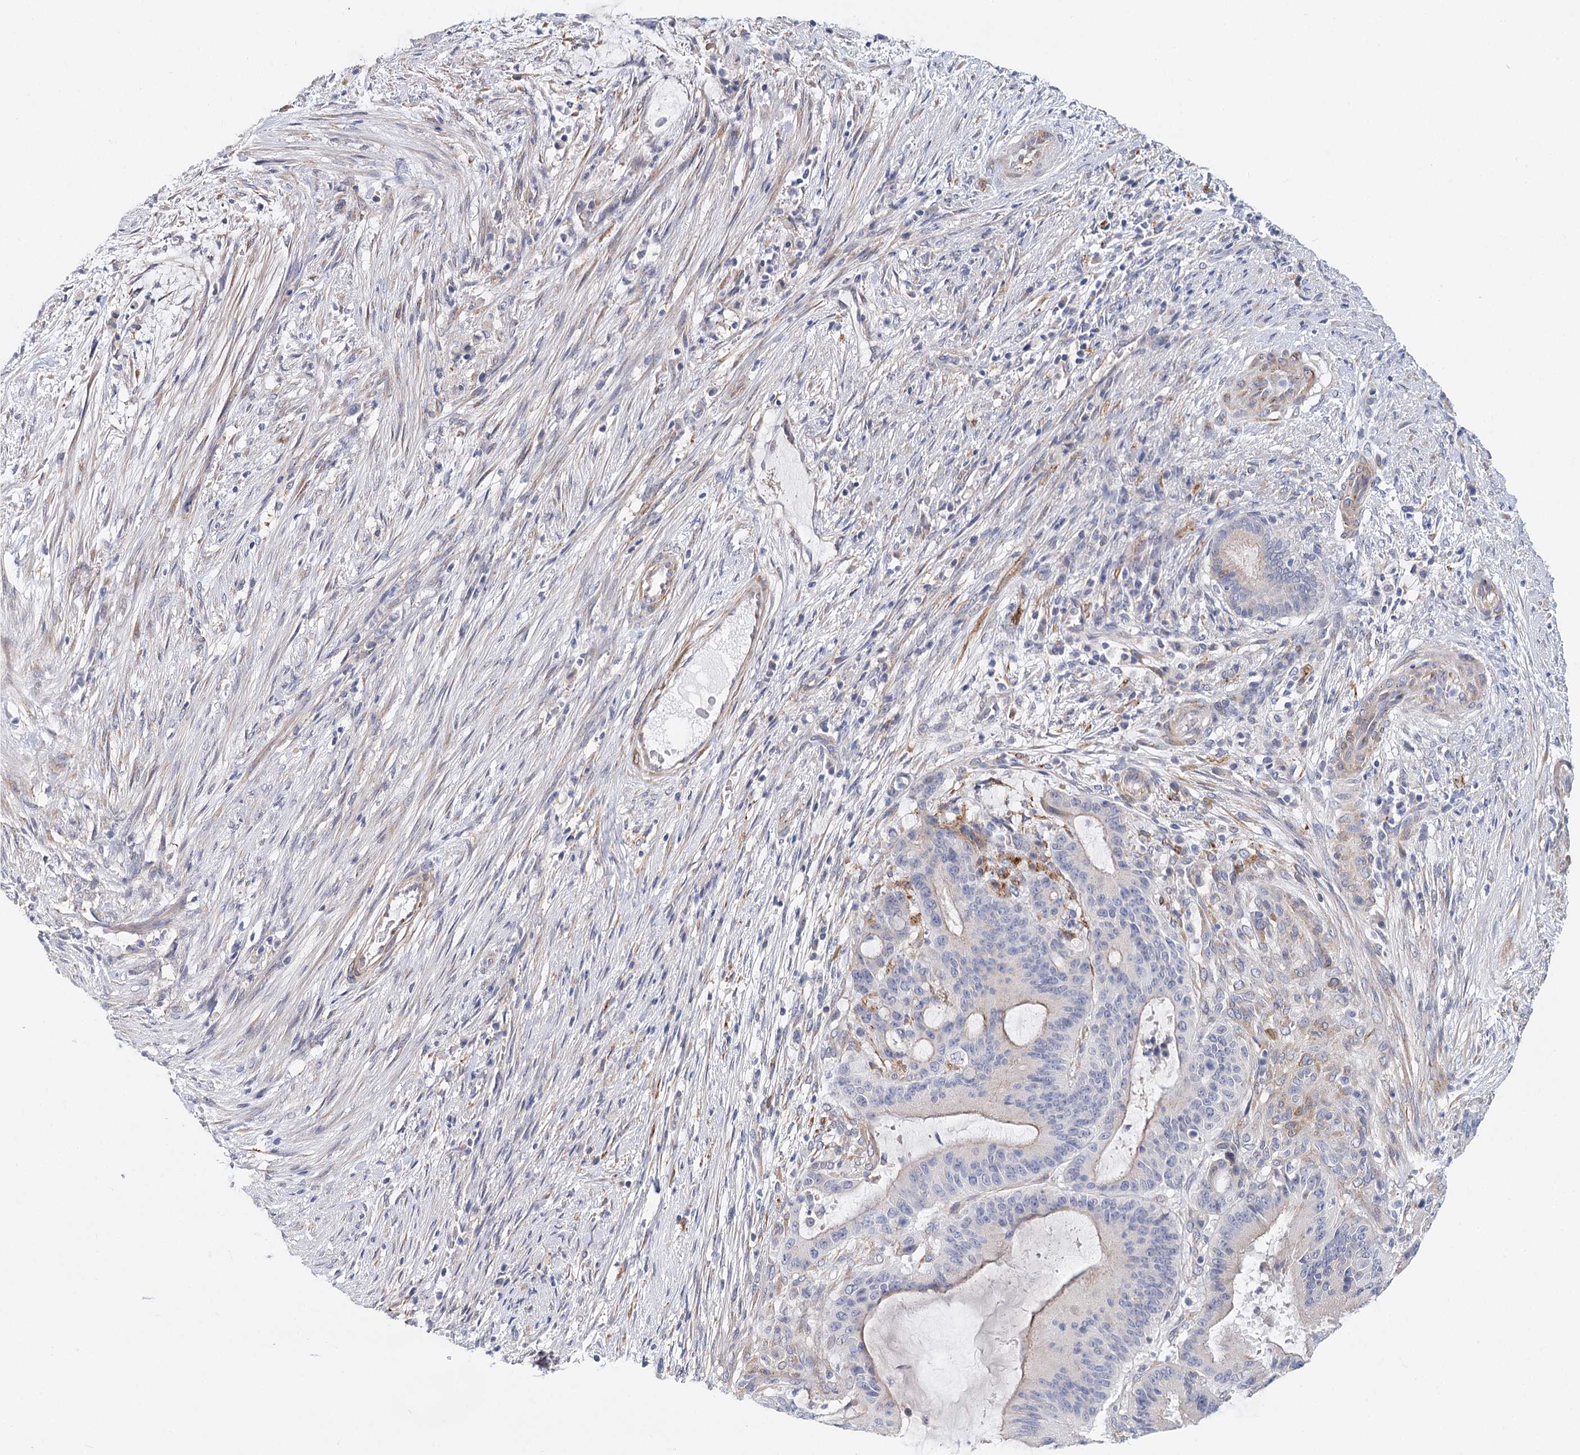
{"staining": {"intensity": "weak", "quantity": "<25%", "location": "cytoplasmic/membranous"}, "tissue": "liver cancer", "cell_type": "Tumor cells", "image_type": "cancer", "snomed": [{"axis": "morphology", "description": "Normal tissue, NOS"}, {"axis": "morphology", "description": "Cholangiocarcinoma"}, {"axis": "topography", "description": "Liver"}, {"axis": "topography", "description": "Peripheral nerve tissue"}], "caption": "Immunohistochemistry of liver cancer demonstrates no staining in tumor cells.", "gene": "TEX12", "patient": {"sex": "female", "age": 73}}